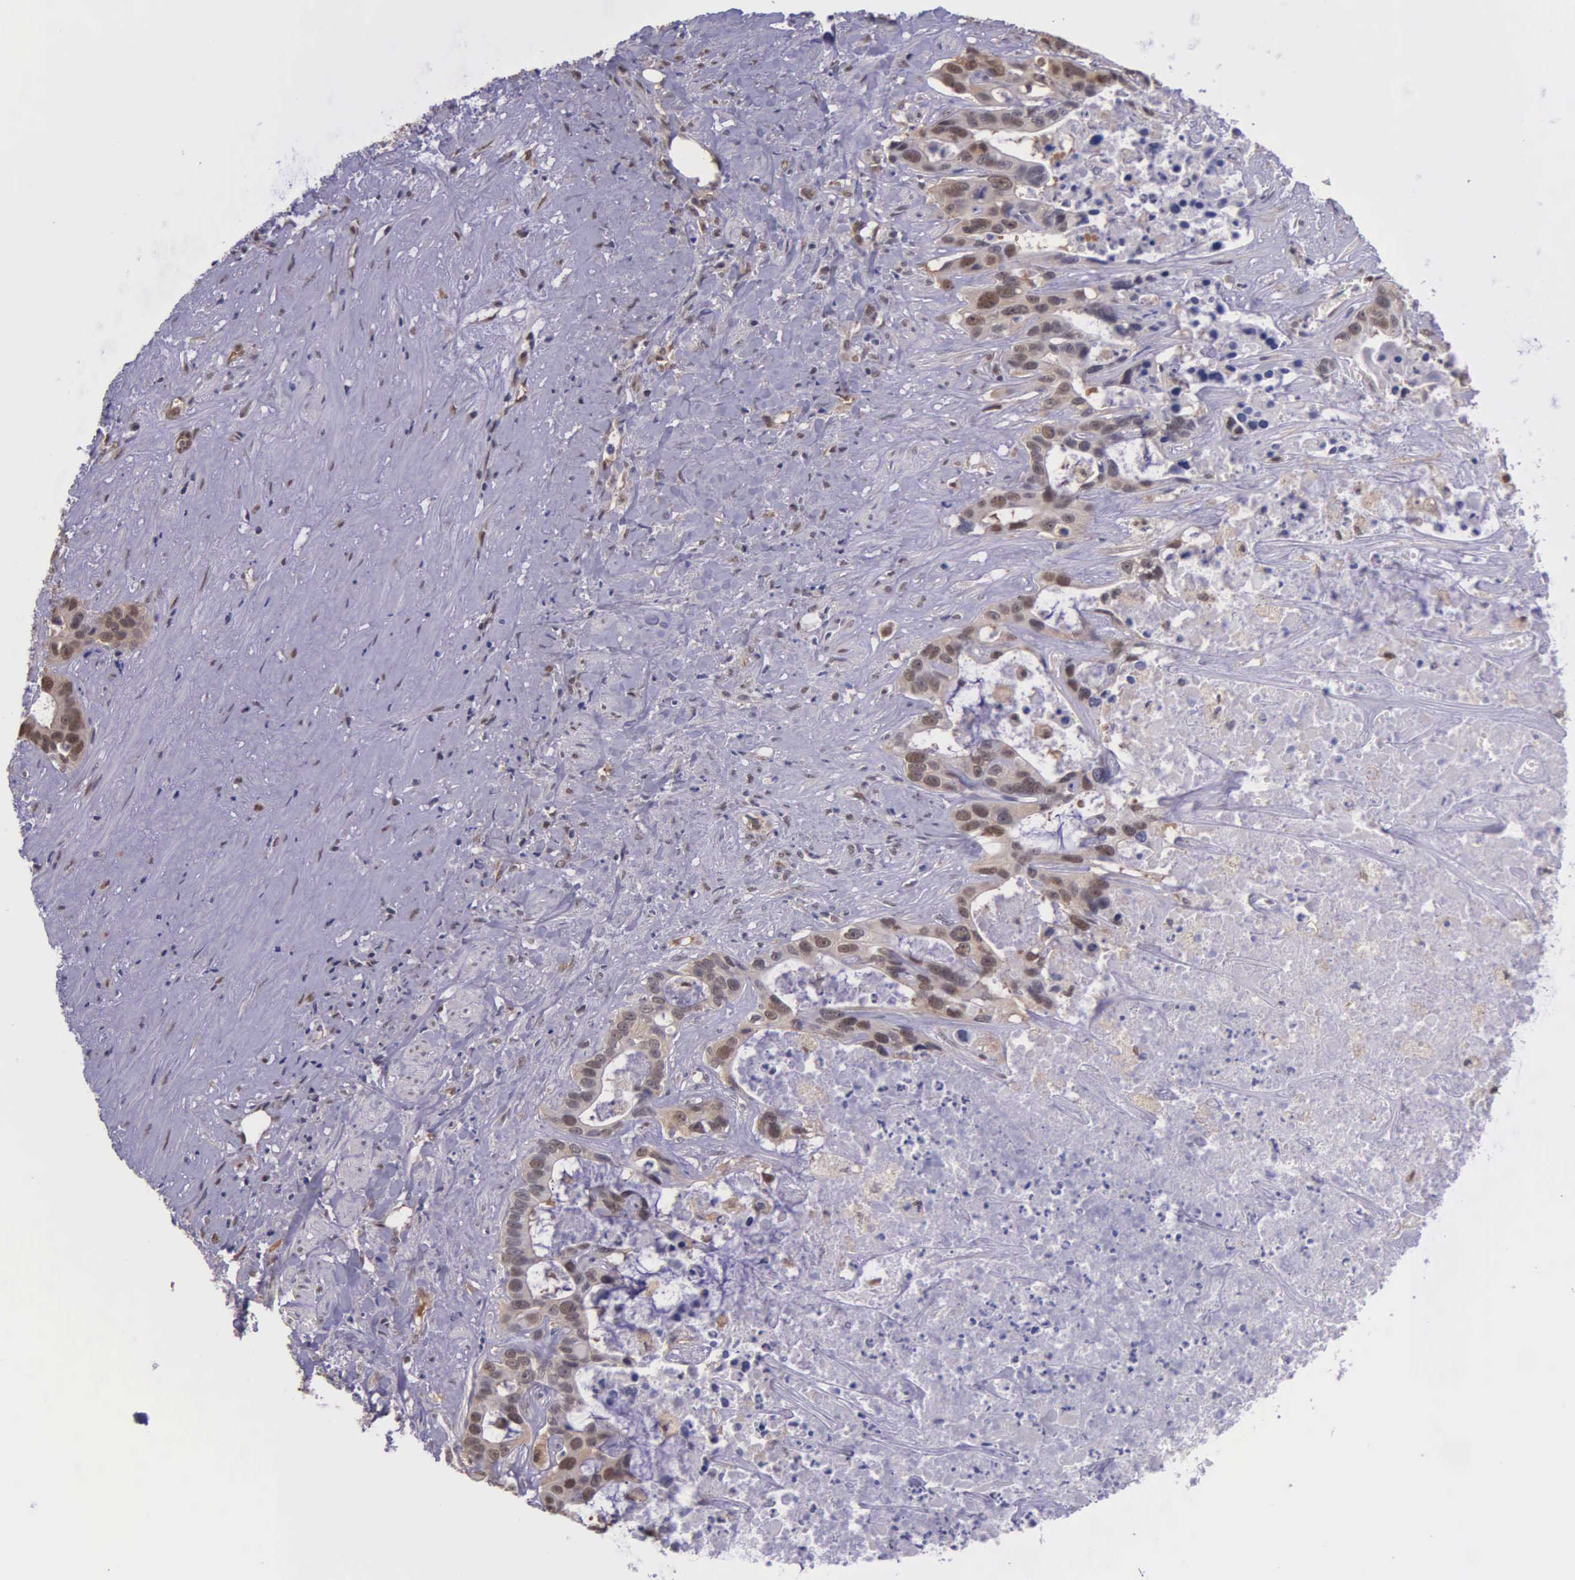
{"staining": {"intensity": "moderate", "quantity": ">75%", "location": "cytoplasmic/membranous,nuclear"}, "tissue": "liver cancer", "cell_type": "Tumor cells", "image_type": "cancer", "snomed": [{"axis": "morphology", "description": "Cholangiocarcinoma"}, {"axis": "topography", "description": "Liver"}], "caption": "Liver cholangiocarcinoma stained with a protein marker shows moderate staining in tumor cells.", "gene": "PSMC1", "patient": {"sex": "female", "age": 65}}